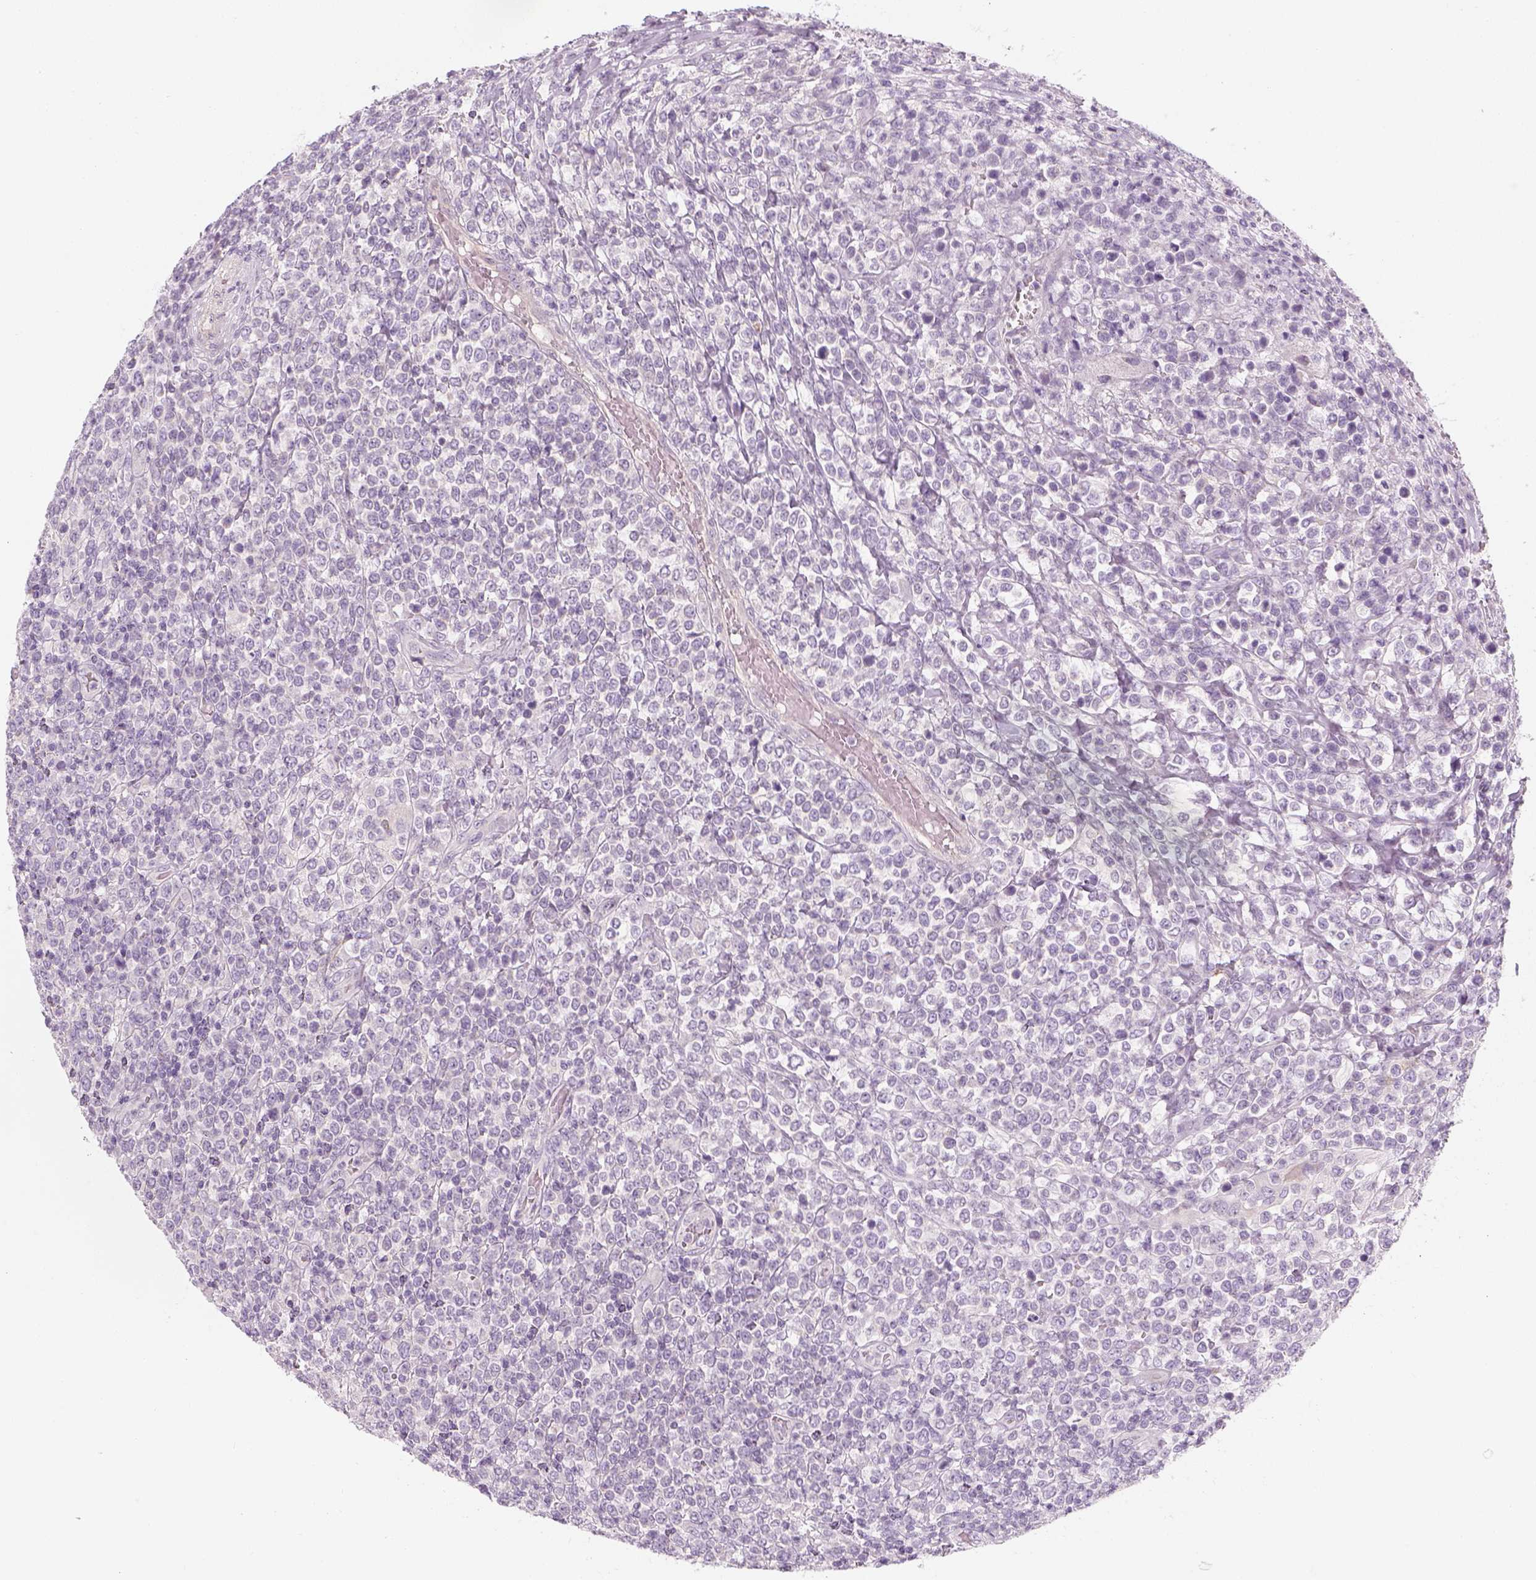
{"staining": {"intensity": "negative", "quantity": "none", "location": "none"}, "tissue": "lymphoma", "cell_type": "Tumor cells", "image_type": "cancer", "snomed": [{"axis": "morphology", "description": "Malignant lymphoma, non-Hodgkin's type, High grade"}, {"axis": "topography", "description": "Soft tissue"}], "caption": "A high-resolution micrograph shows immunohistochemistry (IHC) staining of lymphoma, which shows no significant positivity in tumor cells. (Stains: DAB (3,3'-diaminobenzidine) IHC with hematoxylin counter stain, Microscopy: brightfield microscopy at high magnification).", "gene": "PRAME", "patient": {"sex": "female", "age": 56}}